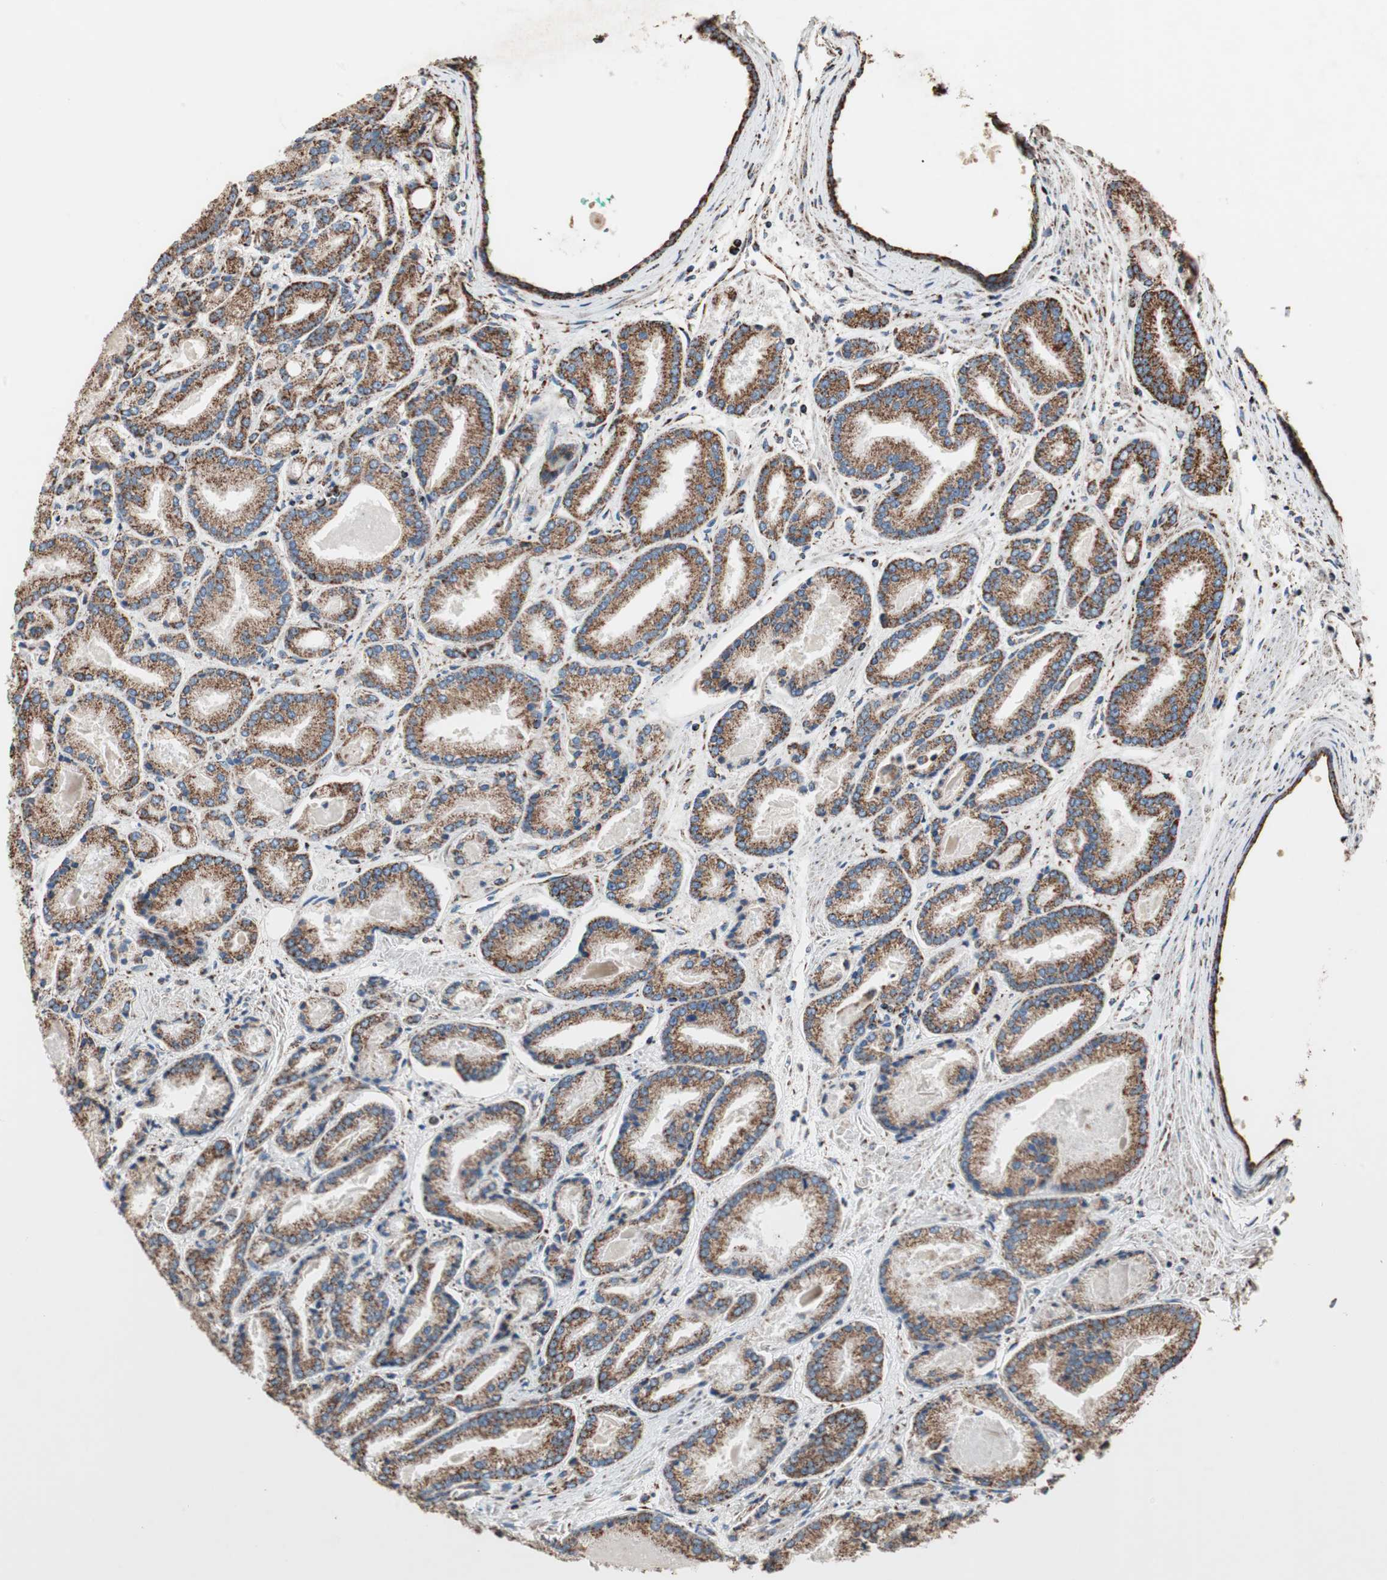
{"staining": {"intensity": "strong", "quantity": ">75%", "location": "cytoplasmic/membranous"}, "tissue": "prostate cancer", "cell_type": "Tumor cells", "image_type": "cancer", "snomed": [{"axis": "morphology", "description": "Adenocarcinoma, Low grade"}, {"axis": "topography", "description": "Prostate"}], "caption": "The immunohistochemical stain labels strong cytoplasmic/membranous positivity in tumor cells of prostate adenocarcinoma (low-grade) tissue. The protein is shown in brown color, while the nuclei are stained blue.", "gene": "PCSK4", "patient": {"sex": "male", "age": 59}}